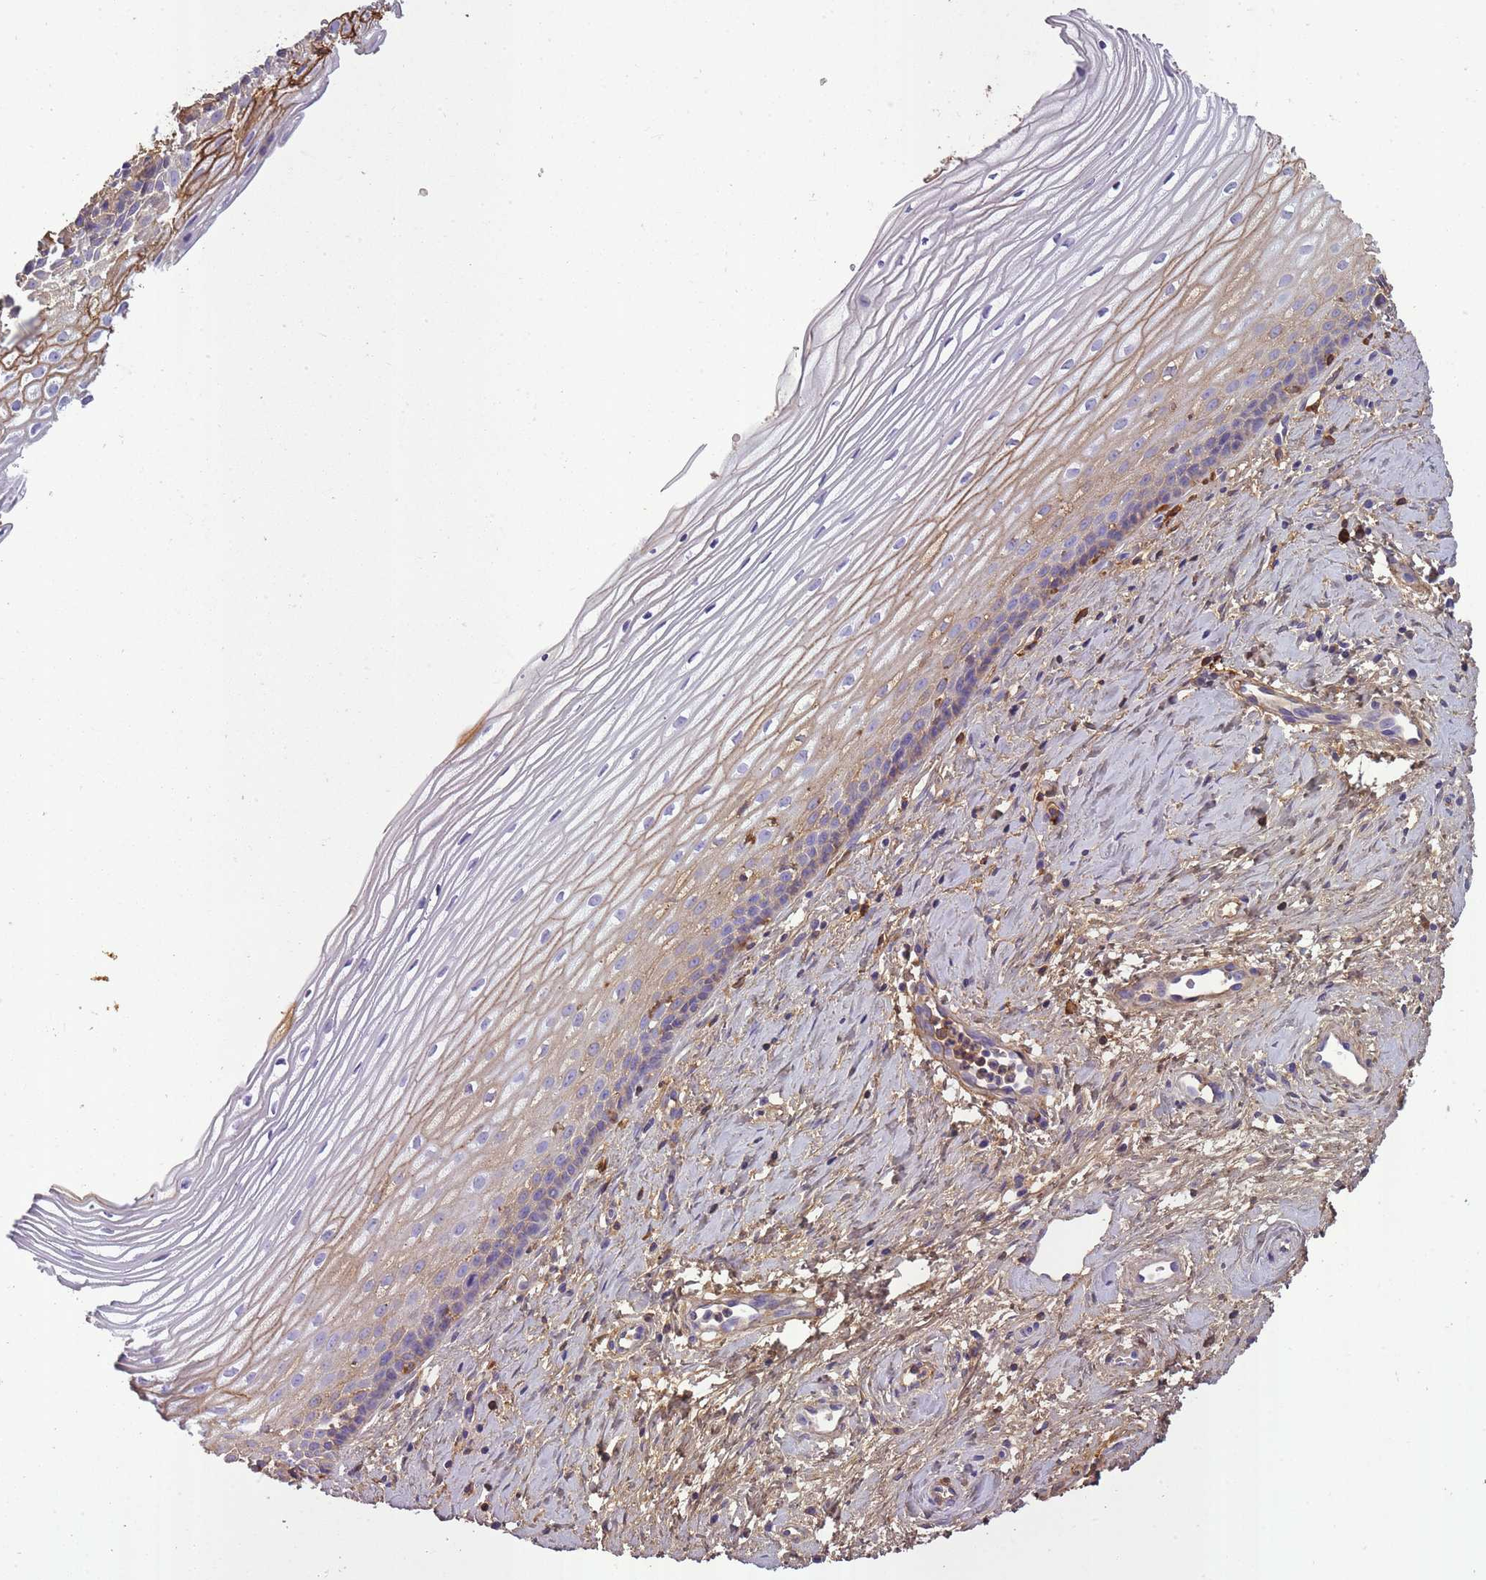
{"staining": {"intensity": "weak", "quantity": "<25%", "location": "cytoplasmic/membranous"}, "tissue": "cervix", "cell_type": "Glandular cells", "image_type": "normal", "snomed": [{"axis": "morphology", "description": "Normal tissue, NOS"}, {"axis": "topography", "description": "Cervix"}], "caption": "The IHC image has no significant positivity in glandular cells of cervix.", "gene": "IGKV1", "patient": {"sex": "female", "age": 47}}